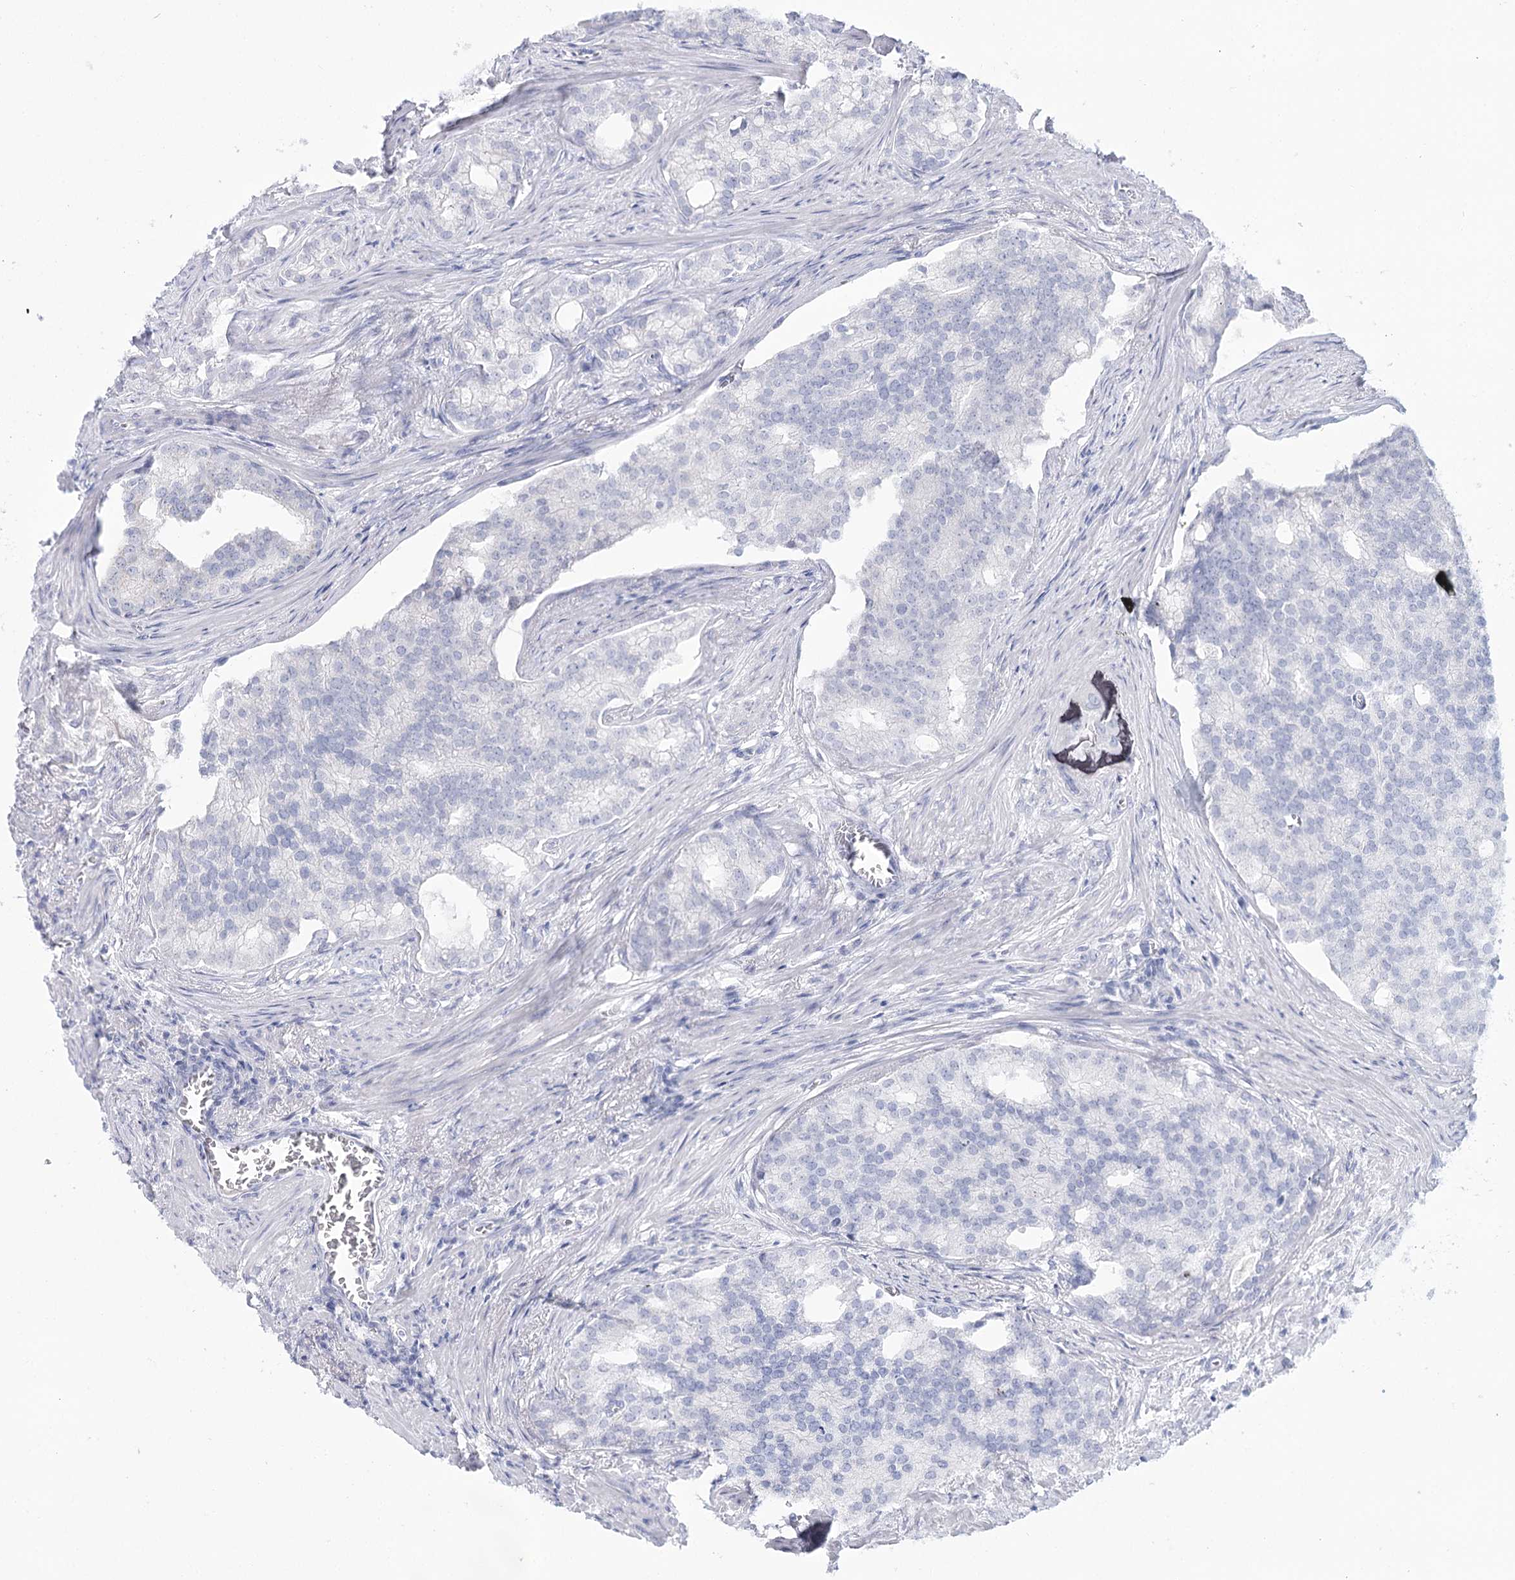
{"staining": {"intensity": "negative", "quantity": "none", "location": "none"}, "tissue": "prostate cancer", "cell_type": "Tumor cells", "image_type": "cancer", "snomed": [{"axis": "morphology", "description": "Adenocarcinoma, Low grade"}, {"axis": "topography", "description": "Prostate"}], "caption": "Tumor cells show no significant protein positivity in prostate adenocarcinoma (low-grade).", "gene": "ARHGAP44", "patient": {"sex": "male", "age": 71}}